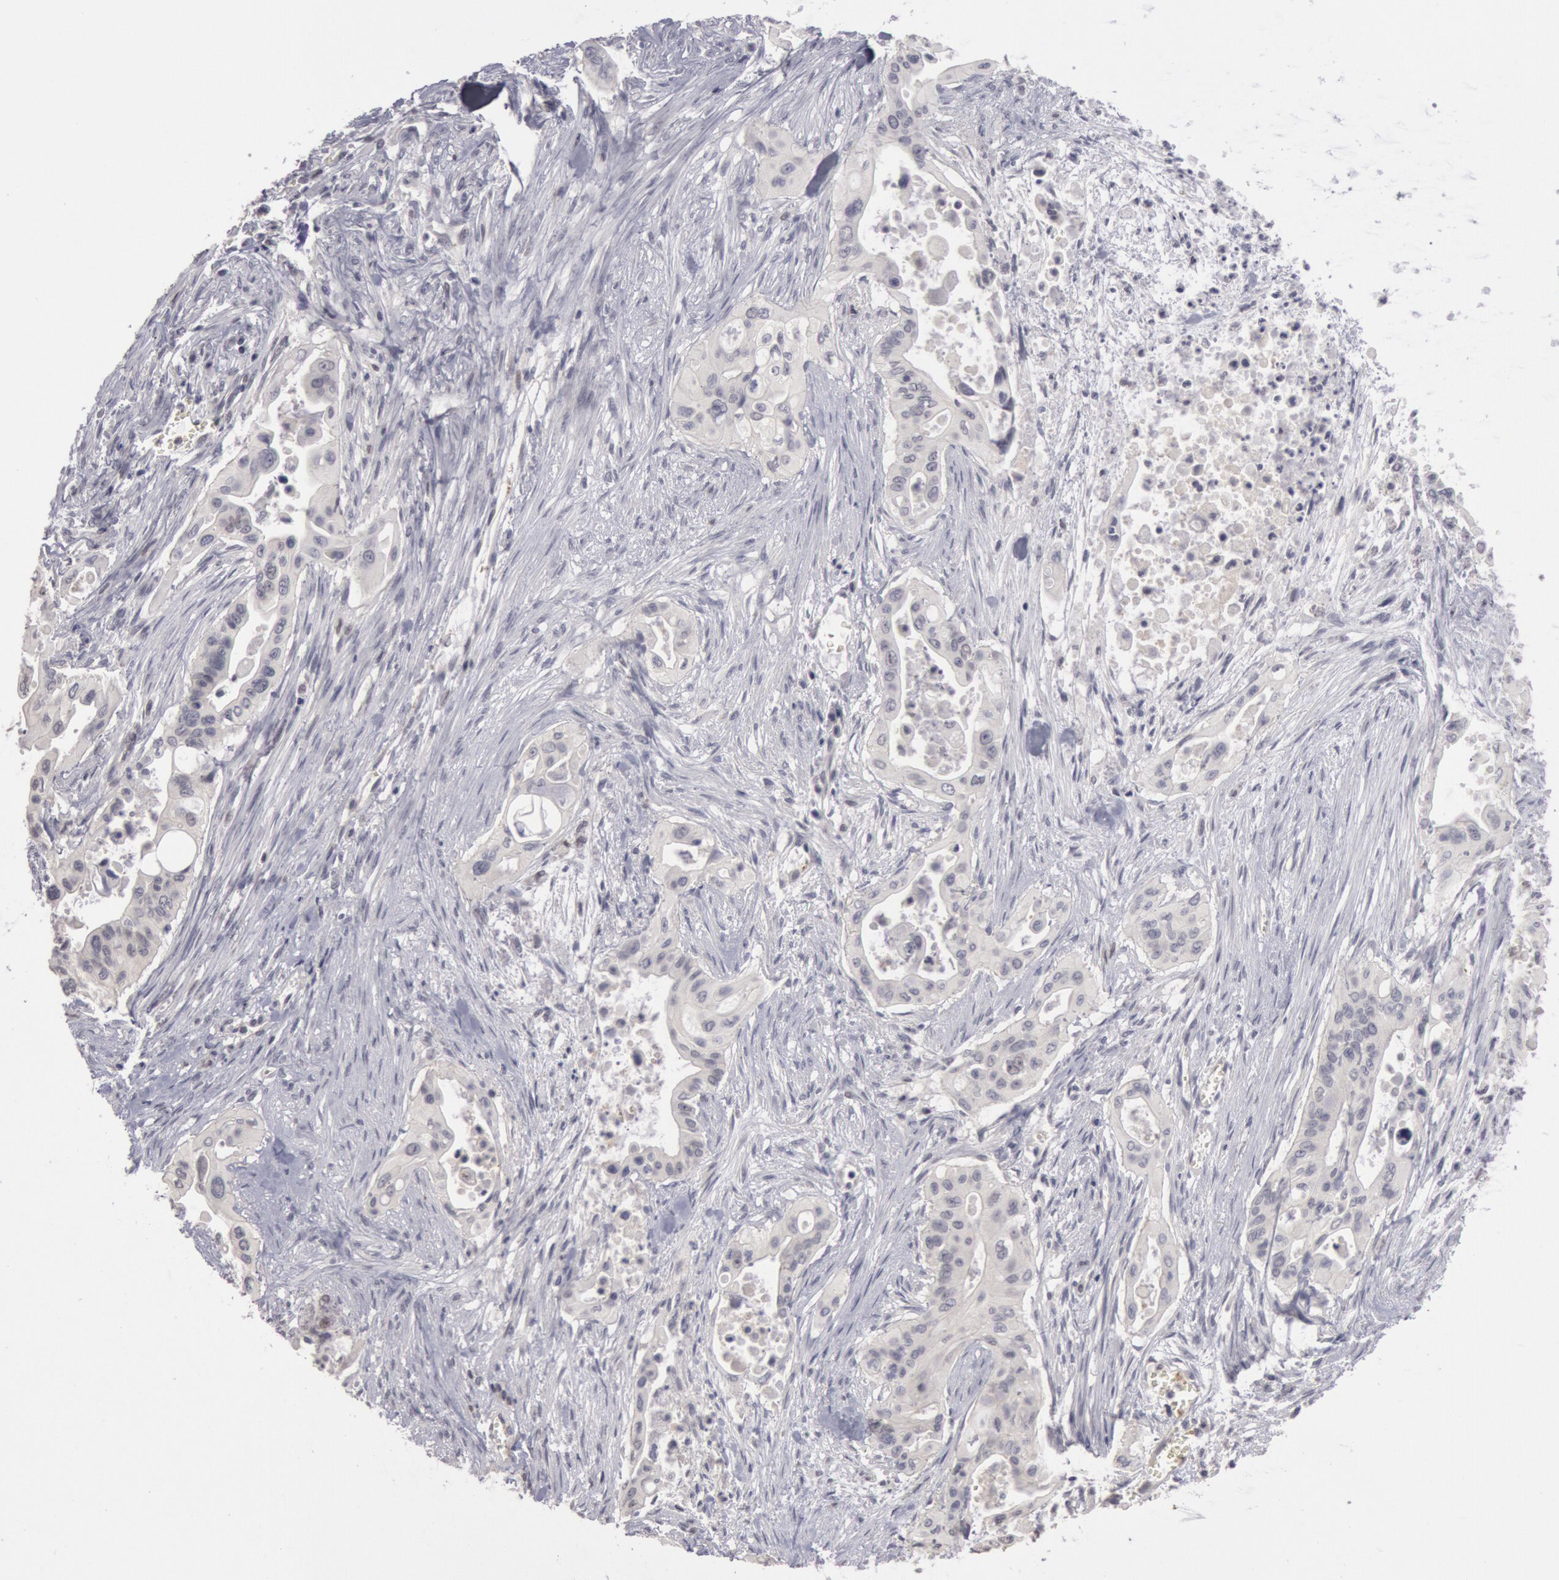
{"staining": {"intensity": "negative", "quantity": "none", "location": "none"}, "tissue": "pancreatic cancer", "cell_type": "Tumor cells", "image_type": "cancer", "snomed": [{"axis": "morphology", "description": "Adenocarcinoma, NOS"}, {"axis": "topography", "description": "Pancreas"}], "caption": "Human pancreatic cancer stained for a protein using immunohistochemistry (IHC) exhibits no positivity in tumor cells.", "gene": "RIMBP3C", "patient": {"sex": "male", "age": 77}}